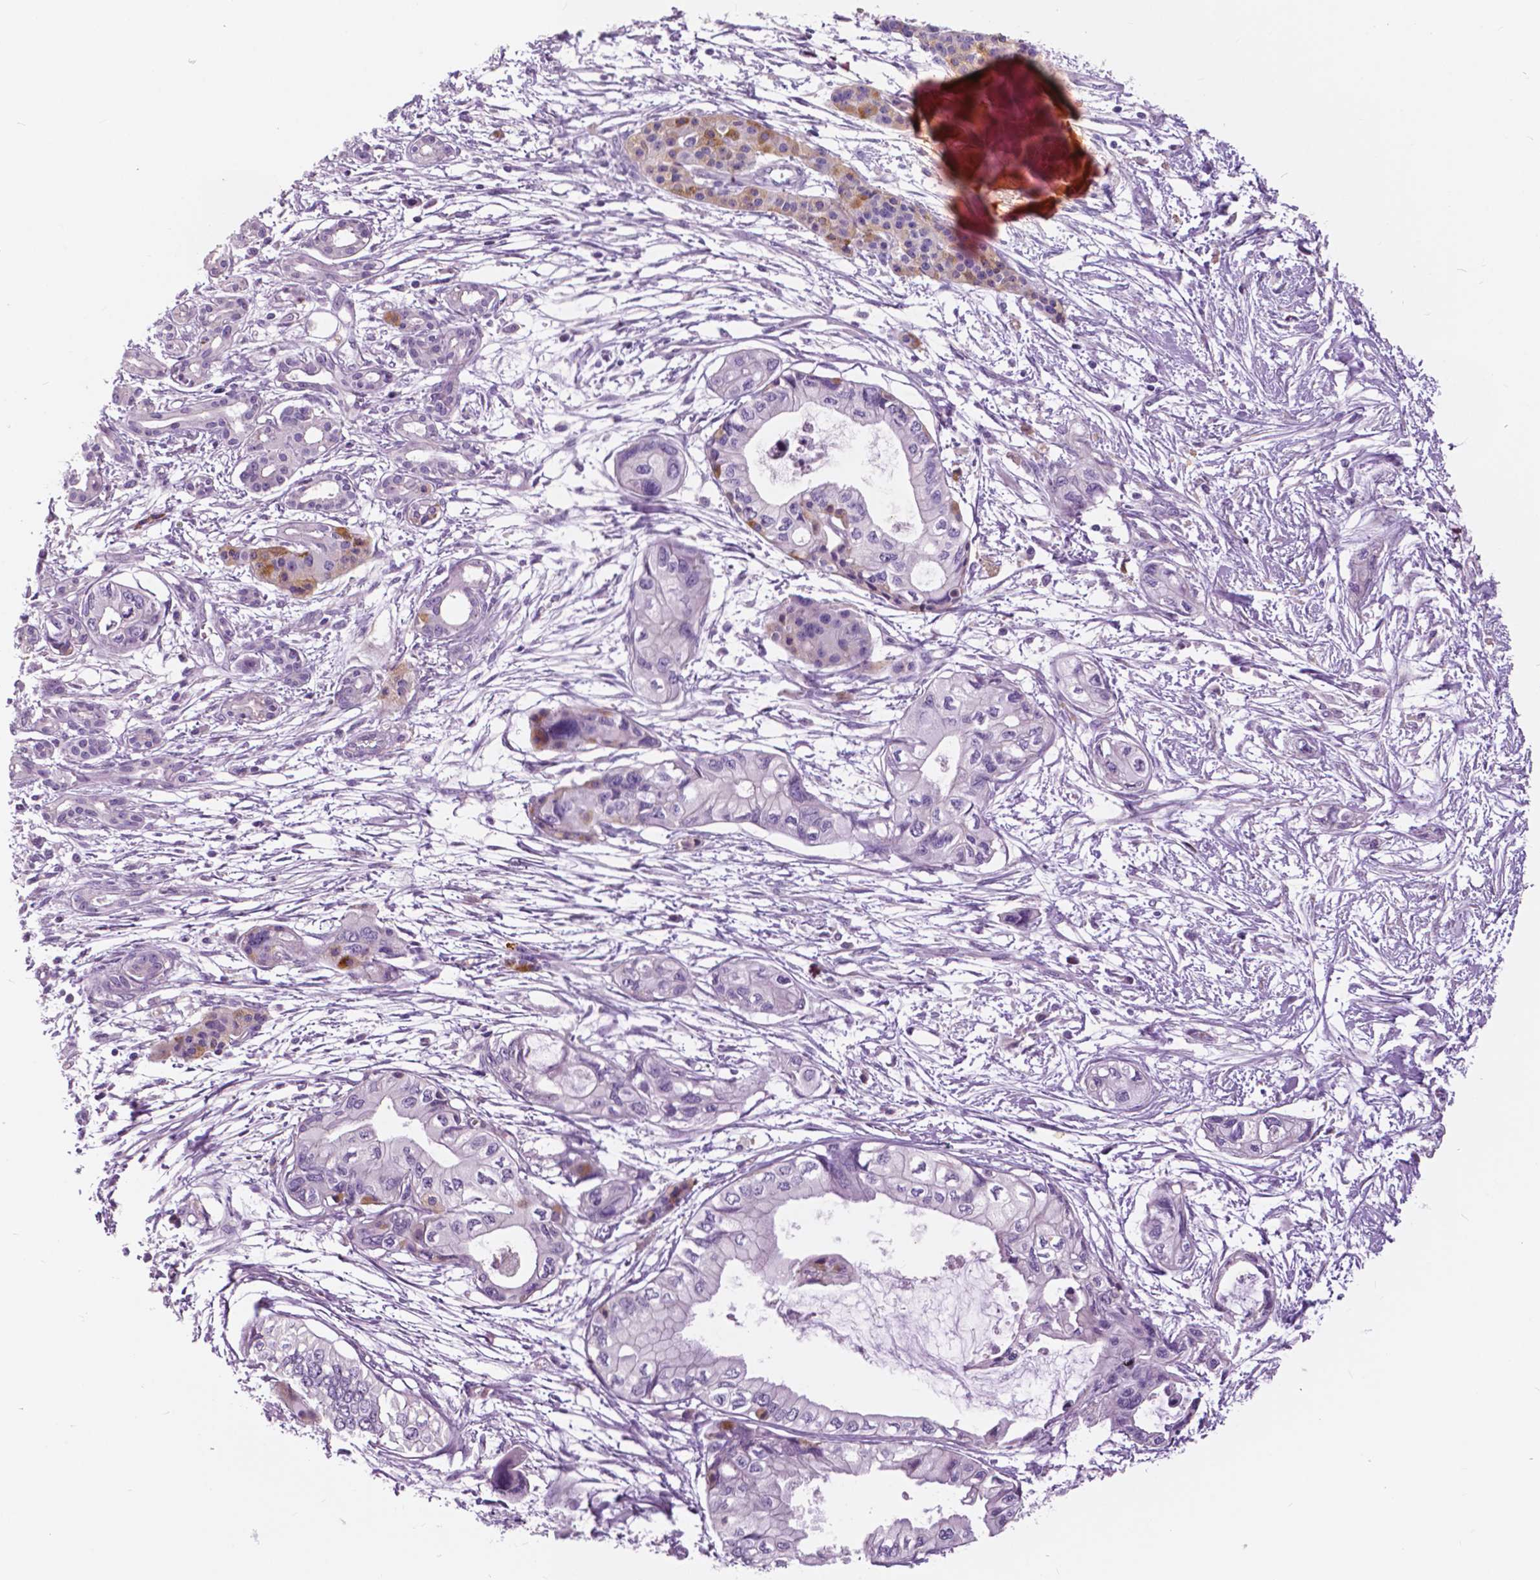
{"staining": {"intensity": "negative", "quantity": "none", "location": "none"}, "tissue": "pancreatic cancer", "cell_type": "Tumor cells", "image_type": "cancer", "snomed": [{"axis": "morphology", "description": "Adenocarcinoma, NOS"}, {"axis": "topography", "description": "Pancreas"}], "caption": "Tumor cells are negative for protein expression in human pancreatic cancer (adenocarcinoma).", "gene": "SERPINI1", "patient": {"sex": "female", "age": 76}}